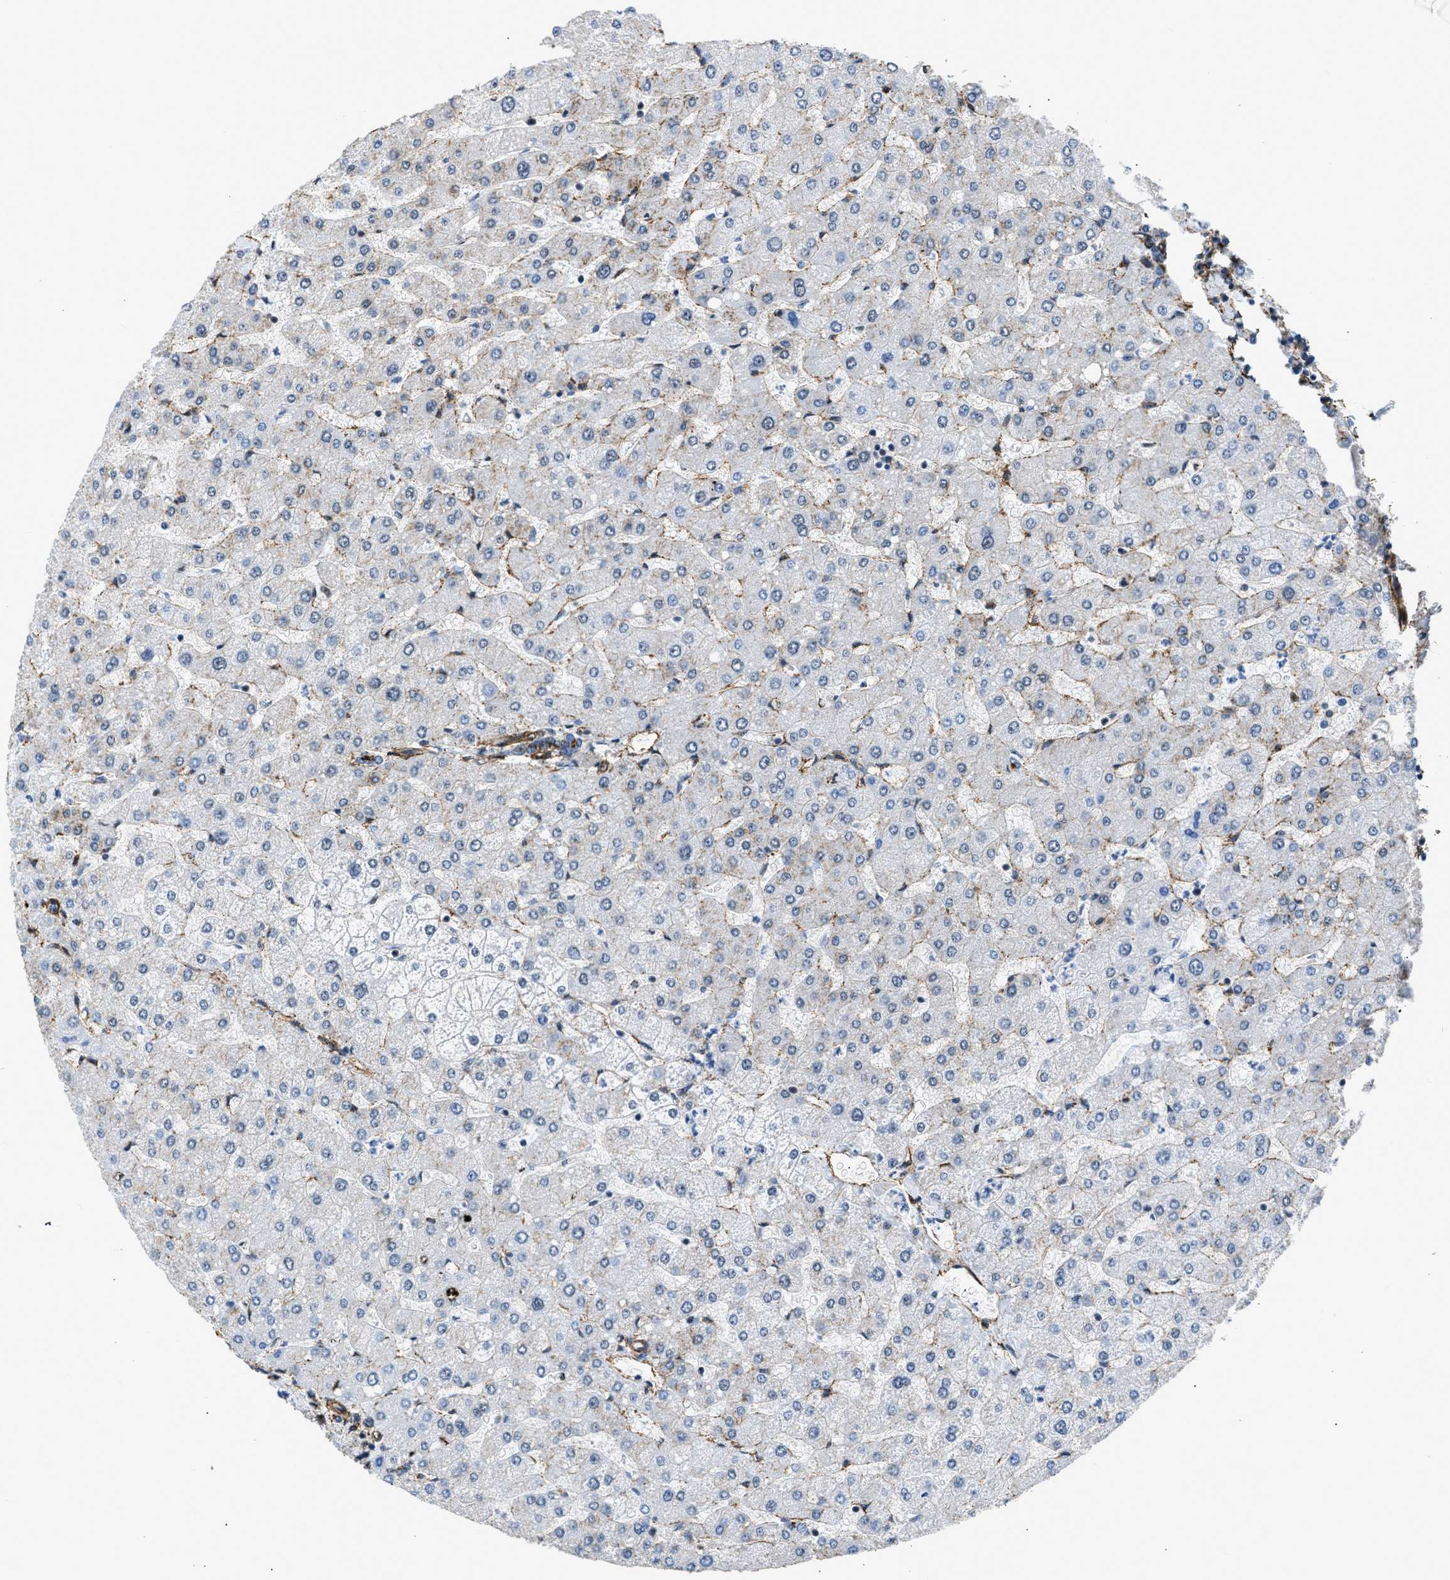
{"staining": {"intensity": "weak", "quantity": "<25%", "location": "cytoplasmic/membranous"}, "tissue": "liver", "cell_type": "Cholangiocytes", "image_type": "normal", "snomed": [{"axis": "morphology", "description": "Normal tissue, NOS"}, {"axis": "topography", "description": "Liver"}], "caption": "Histopathology image shows no protein positivity in cholangiocytes of normal liver. The staining was performed using DAB (3,3'-diaminobenzidine) to visualize the protein expression in brown, while the nuclei were stained in blue with hematoxylin (Magnification: 20x).", "gene": "SEPTIN2", "patient": {"sex": "male", "age": 55}}